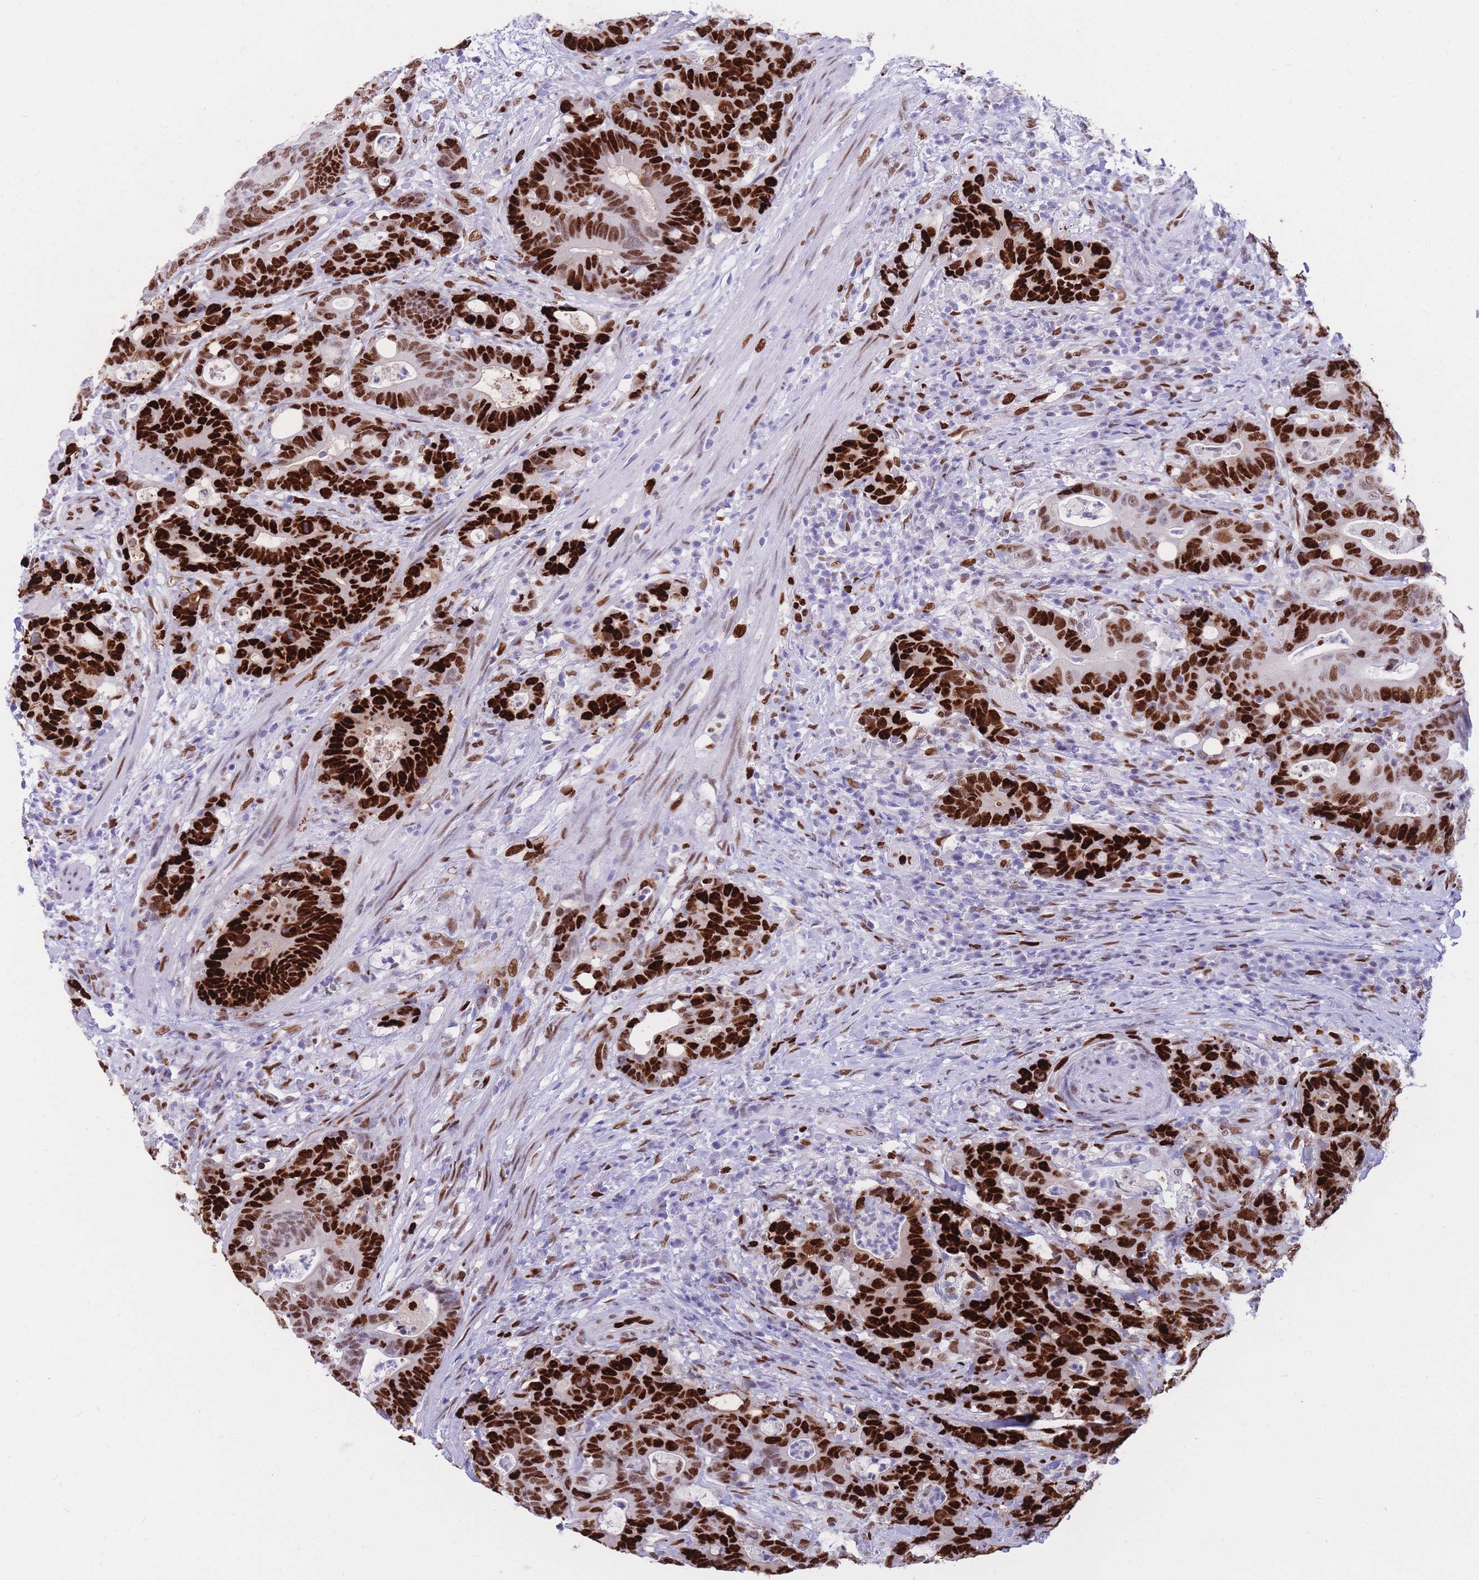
{"staining": {"intensity": "strong", "quantity": ">75%", "location": "nuclear"}, "tissue": "colorectal cancer", "cell_type": "Tumor cells", "image_type": "cancer", "snomed": [{"axis": "morphology", "description": "Adenocarcinoma, NOS"}, {"axis": "topography", "description": "Colon"}], "caption": "A brown stain labels strong nuclear positivity of a protein in human colorectal cancer tumor cells.", "gene": "NASP", "patient": {"sex": "female", "age": 82}}